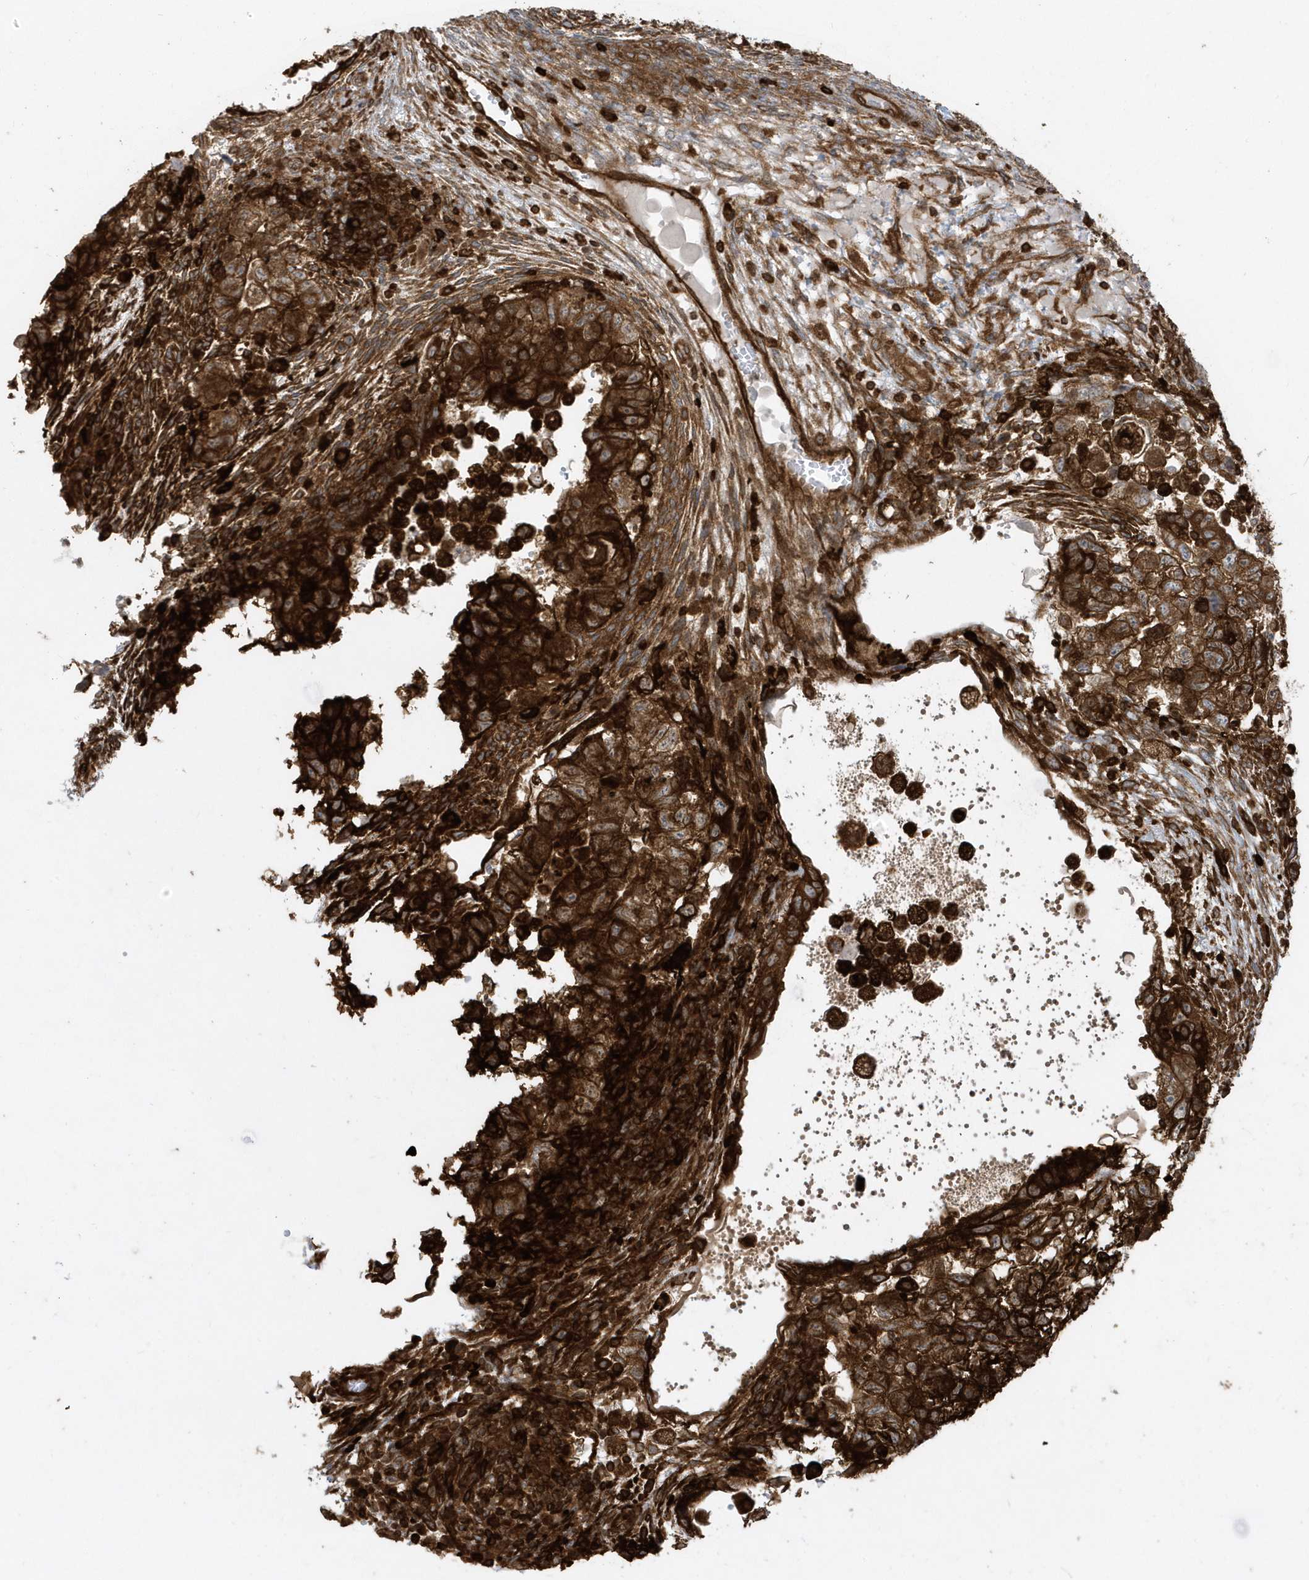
{"staining": {"intensity": "strong", "quantity": ">75%", "location": "cytoplasmic/membranous"}, "tissue": "testis cancer", "cell_type": "Tumor cells", "image_type": "cancer", "snomed": [{"axis": "morphology", "description": "Carcinoma, Embryonal, NOS"}, {"axis": "topography", "description": "Testis"}], "caption": "Testis cancer (embryonal carcinoma) was stained to show a protein in brown. There is high levels of strong cytoplasmic/membranous expression in about >75% of tumor cells.", "gene": "CLCN6", "patient": {"sex": "male", "age": 36}}